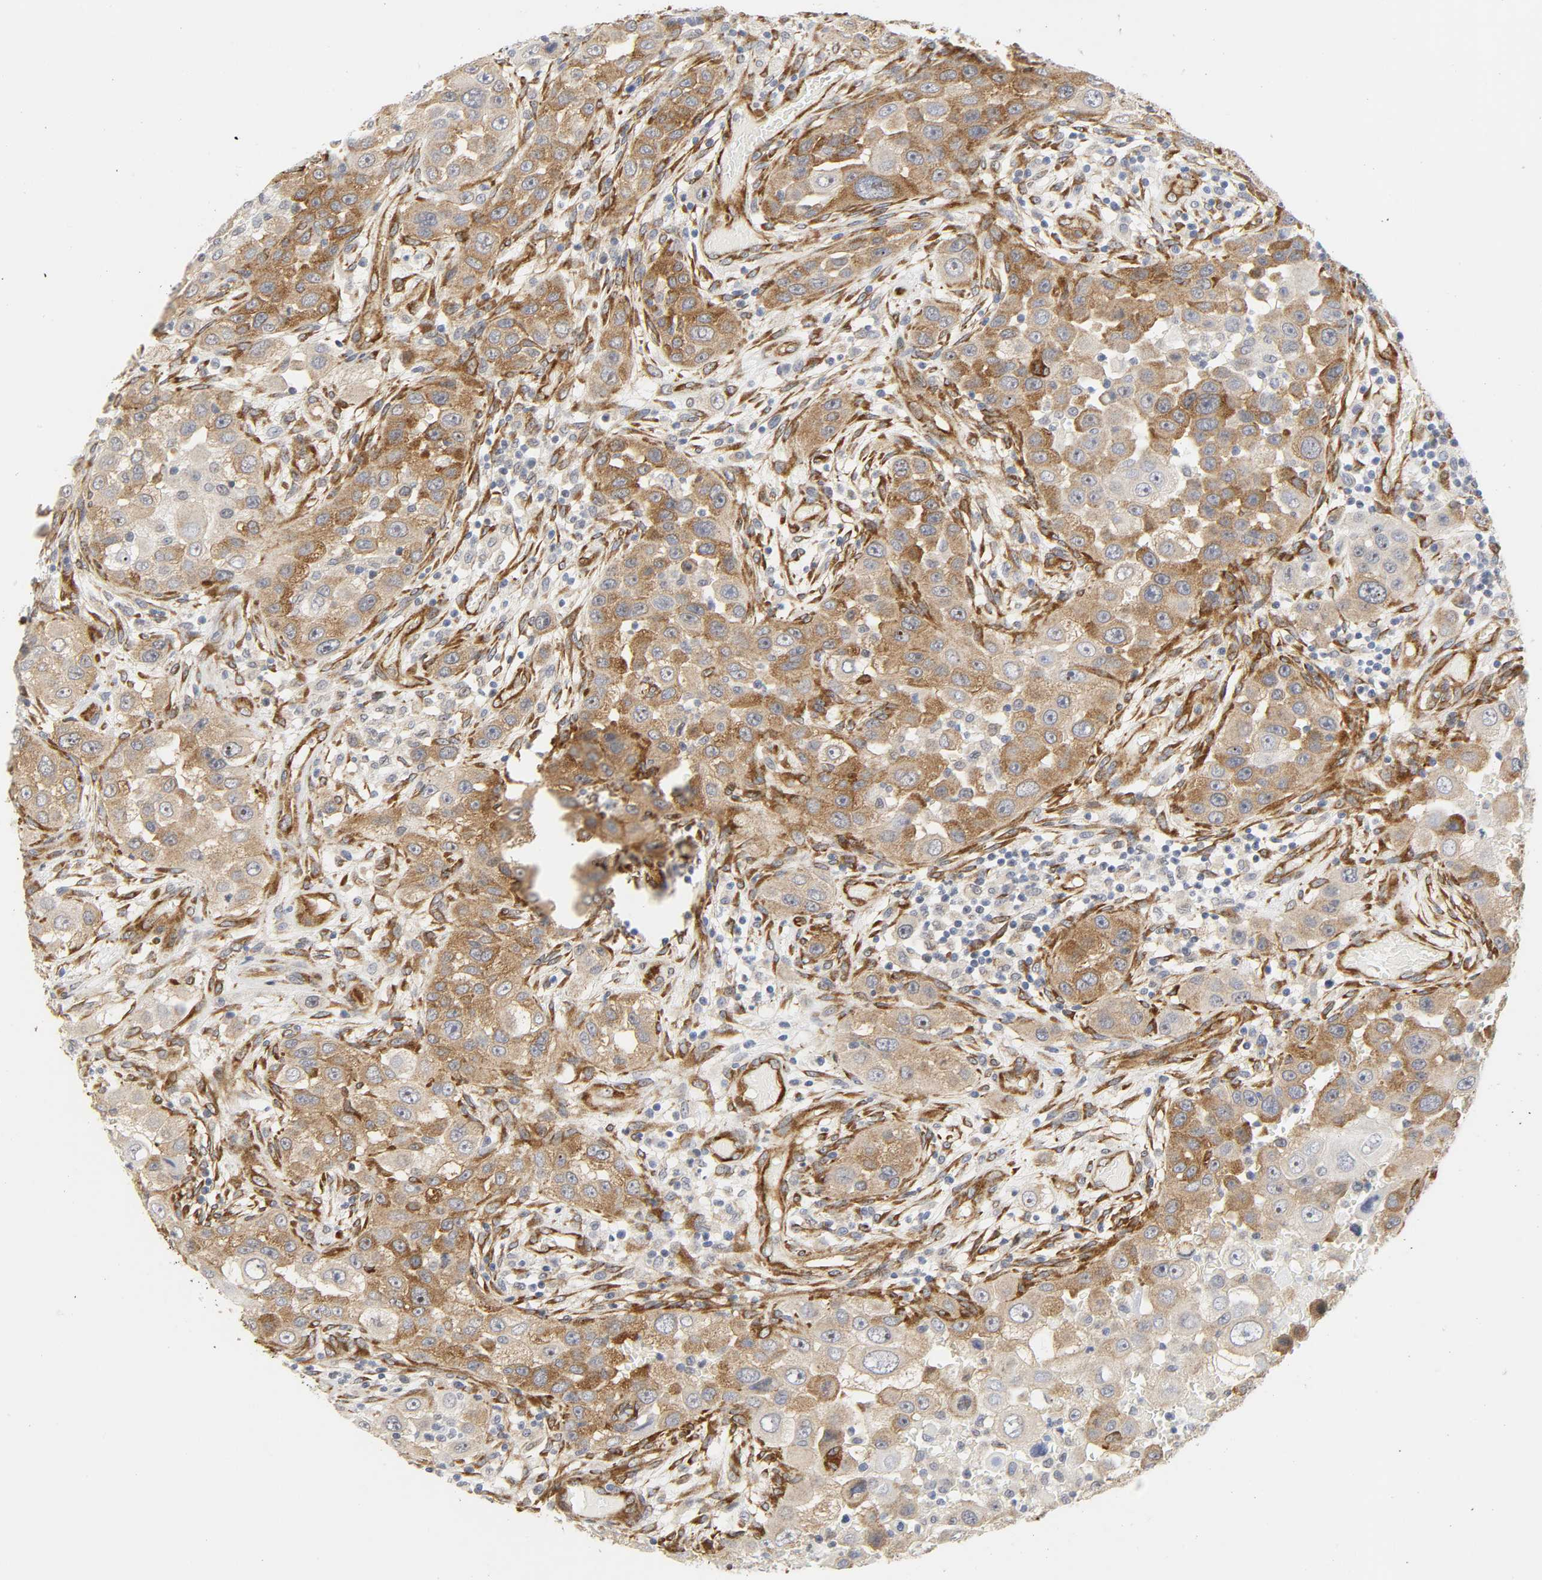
{"staining": {"intensity": "moderate", "quantity": ">75%", "location": "cytoplasmic/membranous"}, "tissue": "head and neck cancer", "cell_type": "Tumor cells", "image_type": "cancer", "snomed": [{"axis": "morphology", "description": "Carcinoma, NOS"}, {"axis": "topography", "description": "Head-Neck"}], "caption": "Carcinoma (head and neck) was stained to show a protein in brown. There is medium levels of moderate cytoplasmic/membranous expression in approximately >75% of tumor cells.", "gene": "DOCK1", "patient": {"sex": "male", "age": 87}}